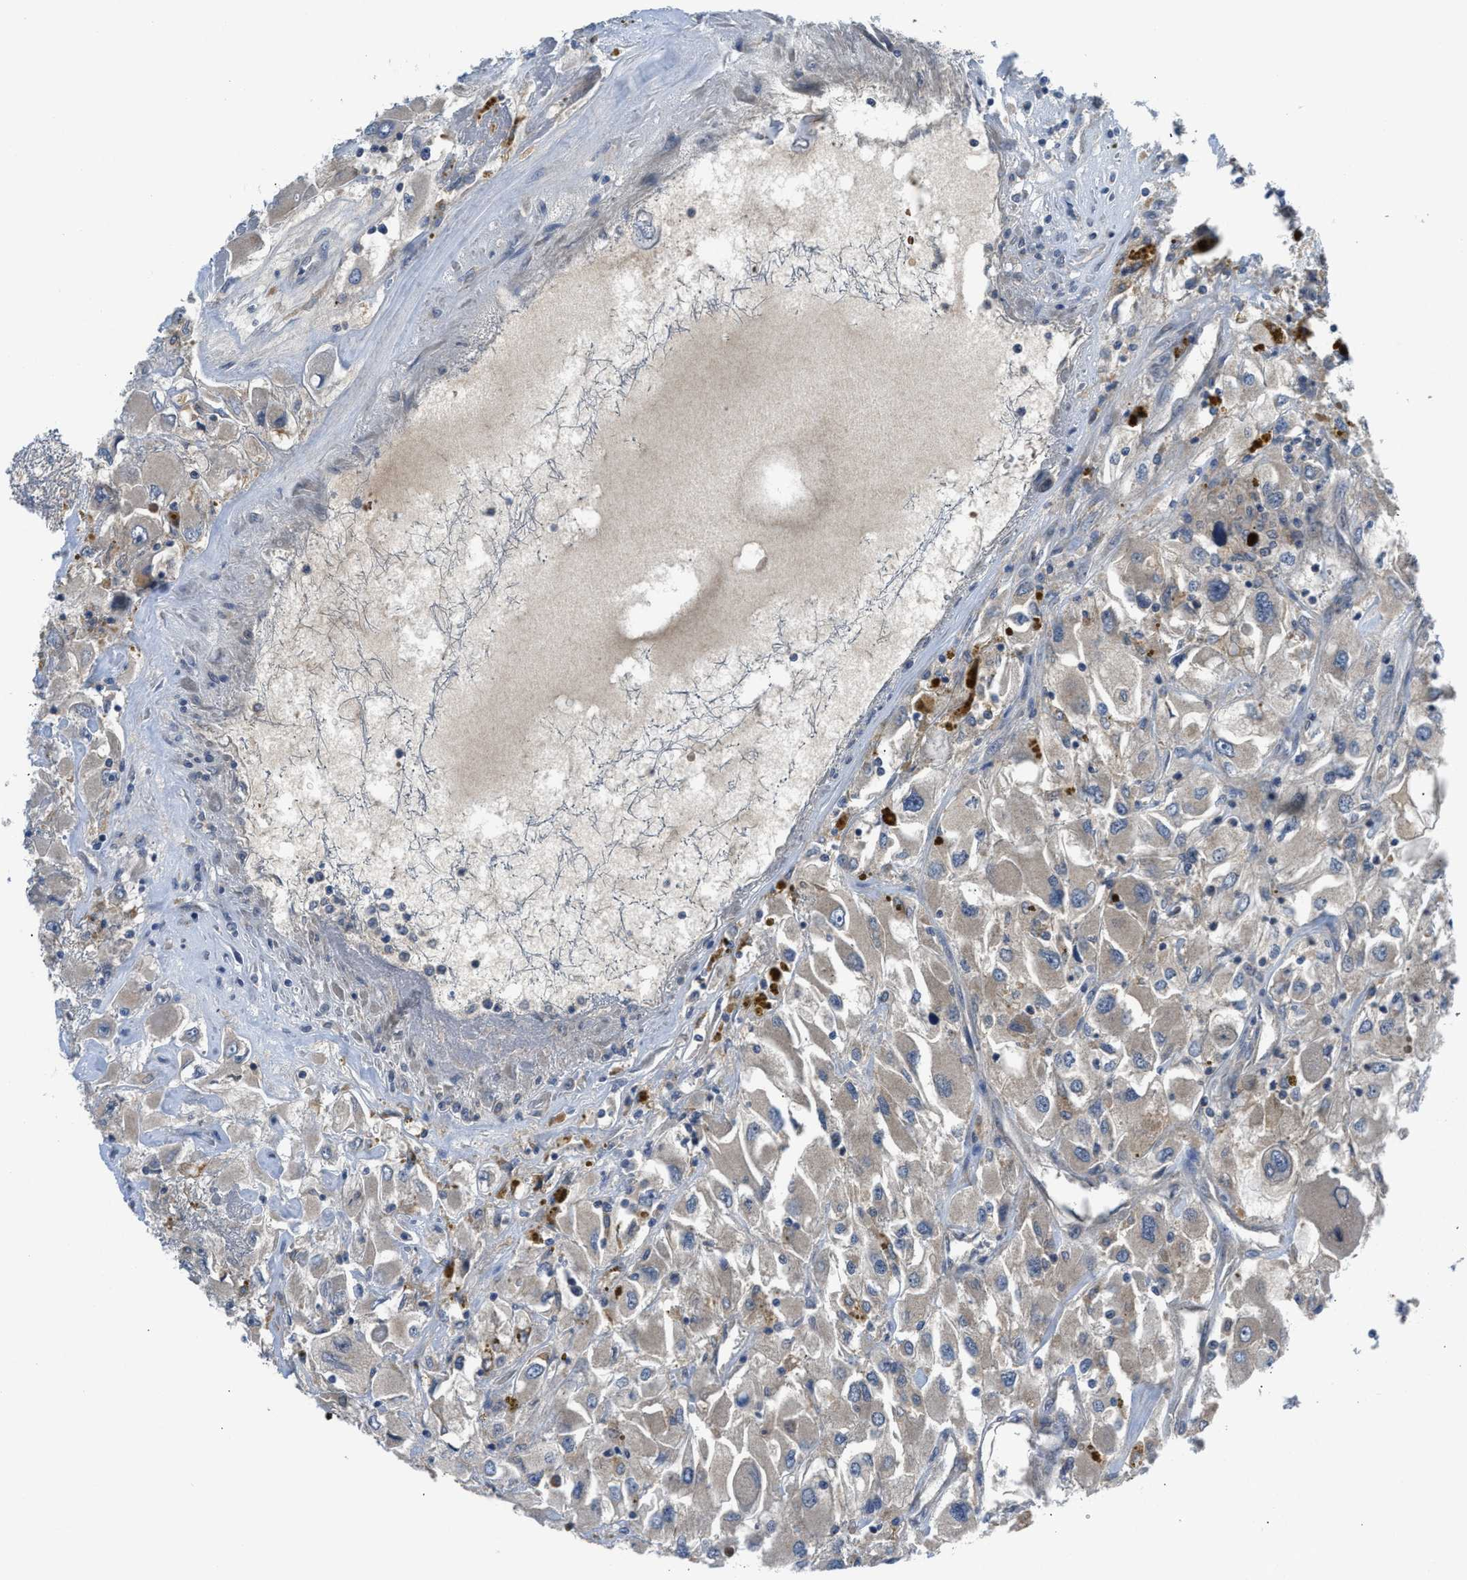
{"staining": {"intensity": "weak", "quantity": ">75%", "location": "cytoplasmic/membranous"}, "tissue": "renal cancer", "cell_type": "Tumor cells", "image_type": "cancer", "snomed": [{"axis": "morphology", "description": "Adenocarcinoma, NOS"}, {"axis": "topography", "description": "Kidney"}], "caption": "Immunohistochemical staining of human renal cancer exhibits weak cytoplasmic/membranous protein expression in about >75% of tumor cells. The staining is performed using DAB brown chromogen to label protein expression. The nuclei are counter-stained blue using hematoxylin.", "gene": "PDE7A", "patient": {"sex": "female", "age": 52}}